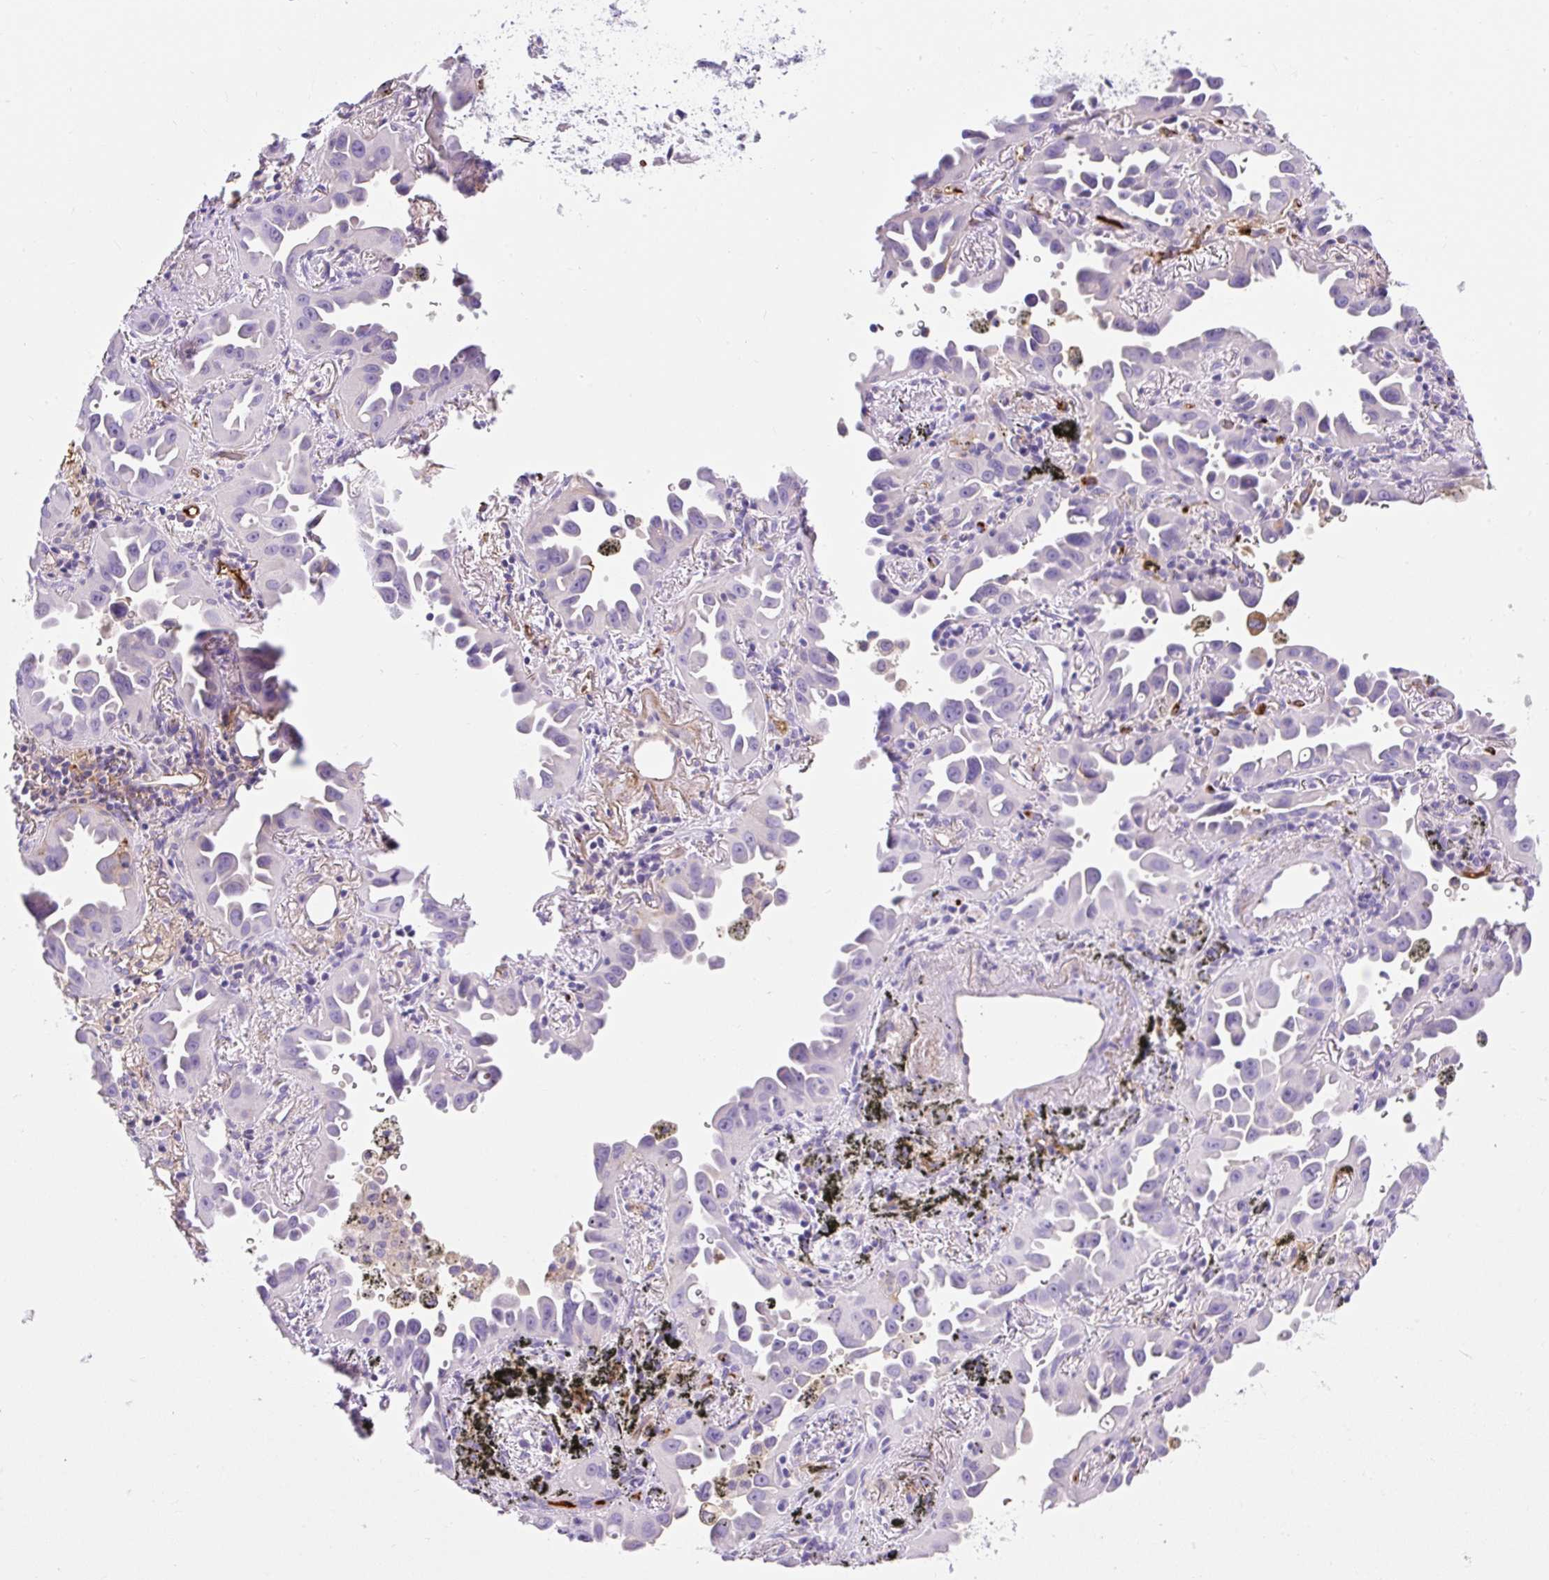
{"staining": {"intensity": "negative", "quantity": "none", "location": "none"}, "tissue": "lung cancer", "cell_type": "Tumor cells", "image_type": "cancer", "snomed": [{"axis": "morphology", "description": "Adenocarcinoma, NOS"}, {"axis": "topography", "description": "Lung"}], "caption": "High magnification brightfield microscopy of adenocarcinoma (lung) stained with DAB (3,3'-diaminobenzidine) (brown) and counterstained with hematoxylin (blue): tumor cells show no significant positivity. The staining was performed using DAB (3,3'-diaminobenzidine) to visualize the protein expression in brown, while the nuclei were stained in blue with hematoxylin (Magnification: 20x).", "gene": "APOC4-APOC2", "patient": {"sex": "male", "age": 68}}